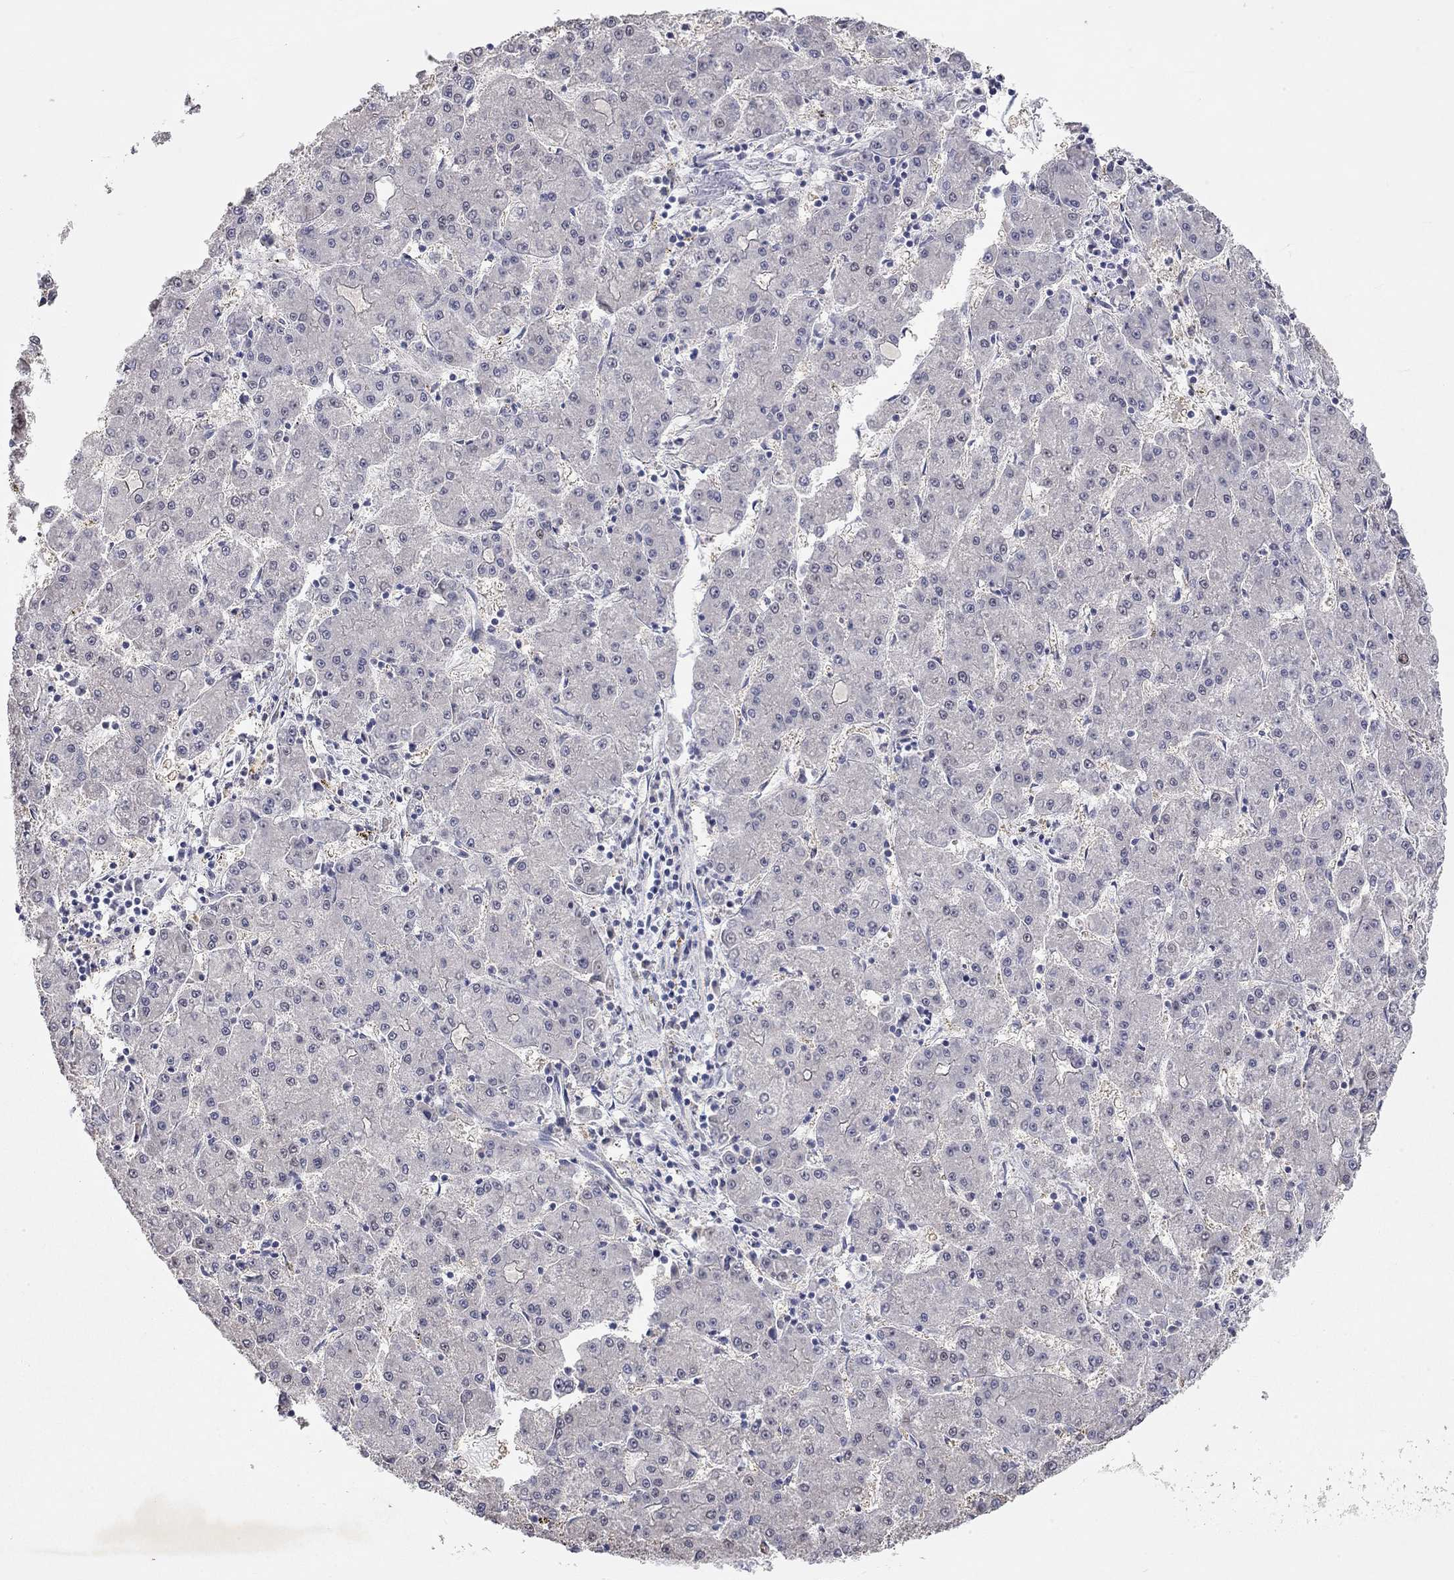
{"staining": {"intensity": "negative", "quantity": "none", "location": "none"}, "tissue": "liver cancer", "cell_type": "Tumor cells", "image_type": "cancer", "snomed": [{"axis": "morphology", "description": "Carcinoma, Hepatocellular, NOS"}, {"axis": "topography", "description": "Liver"}], "caption": "Immunohistochemical staining of human liver cancer displays no significant staining in tumor cells.", "gene": "PAPSS2", "patient": {"sex": "male", "age": 73}}